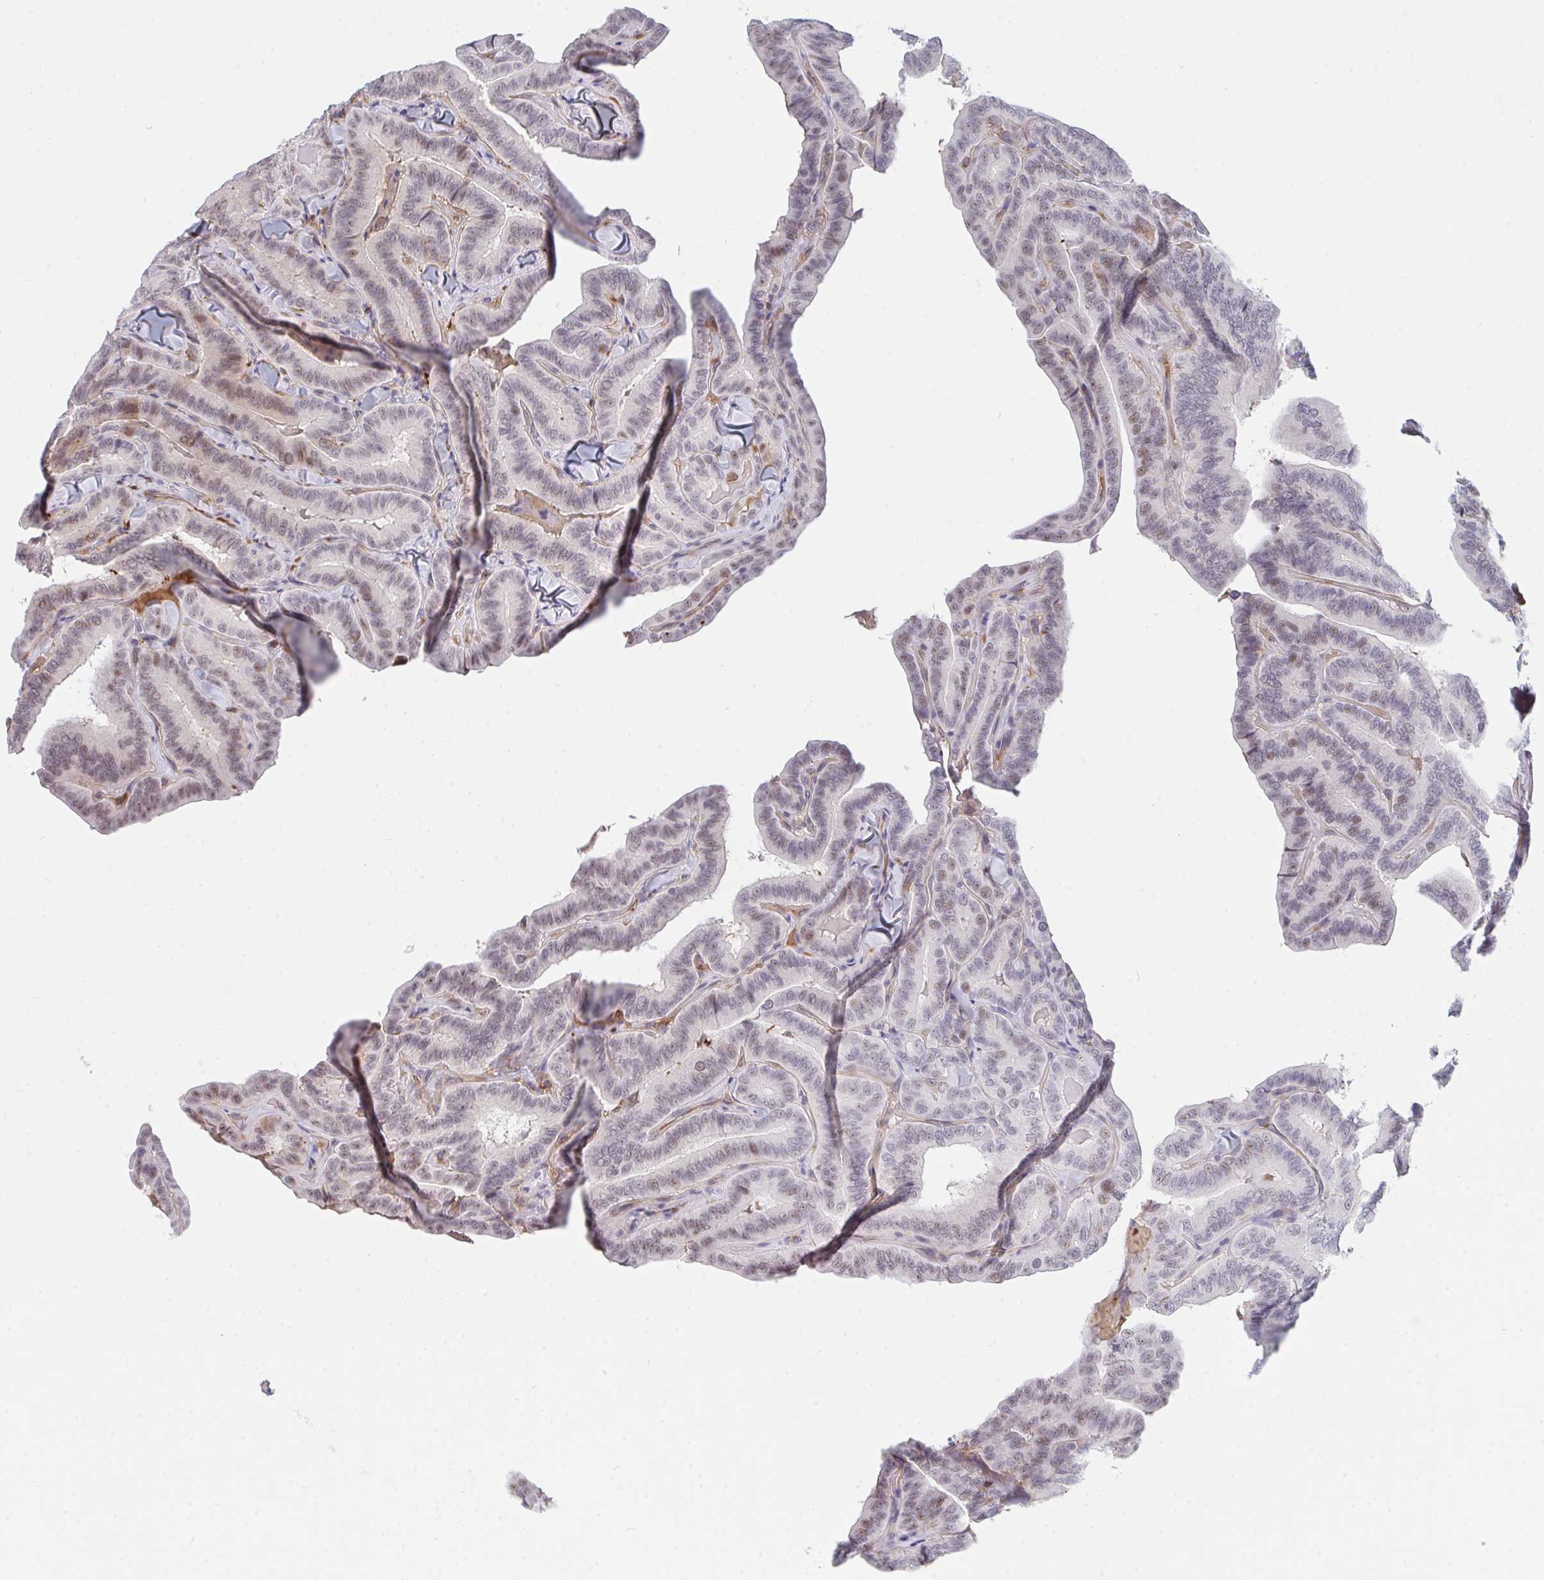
{"staining": {"intensity": "weak", "quantity": "25%-75%", "location": "nuclear"}, "tissue": "thyroid cancer", "cell_type": "Tumor cells", "image_type": "cancer", "snomed": [{"axis": "morphology", "description": "Papillary adenocarcinoma, NOS"}, {"axis": "topography", "description": "Thyroid gland"}], "caption": "Immunohistochemical staining of human papillary adenocarcinoma (thyroid) exhibits low levels of weak nuclear expression in about 25%-75% of tumor cells.", "gene": "DSCAML1", "patient": {"sex": "male", "age": 61}}